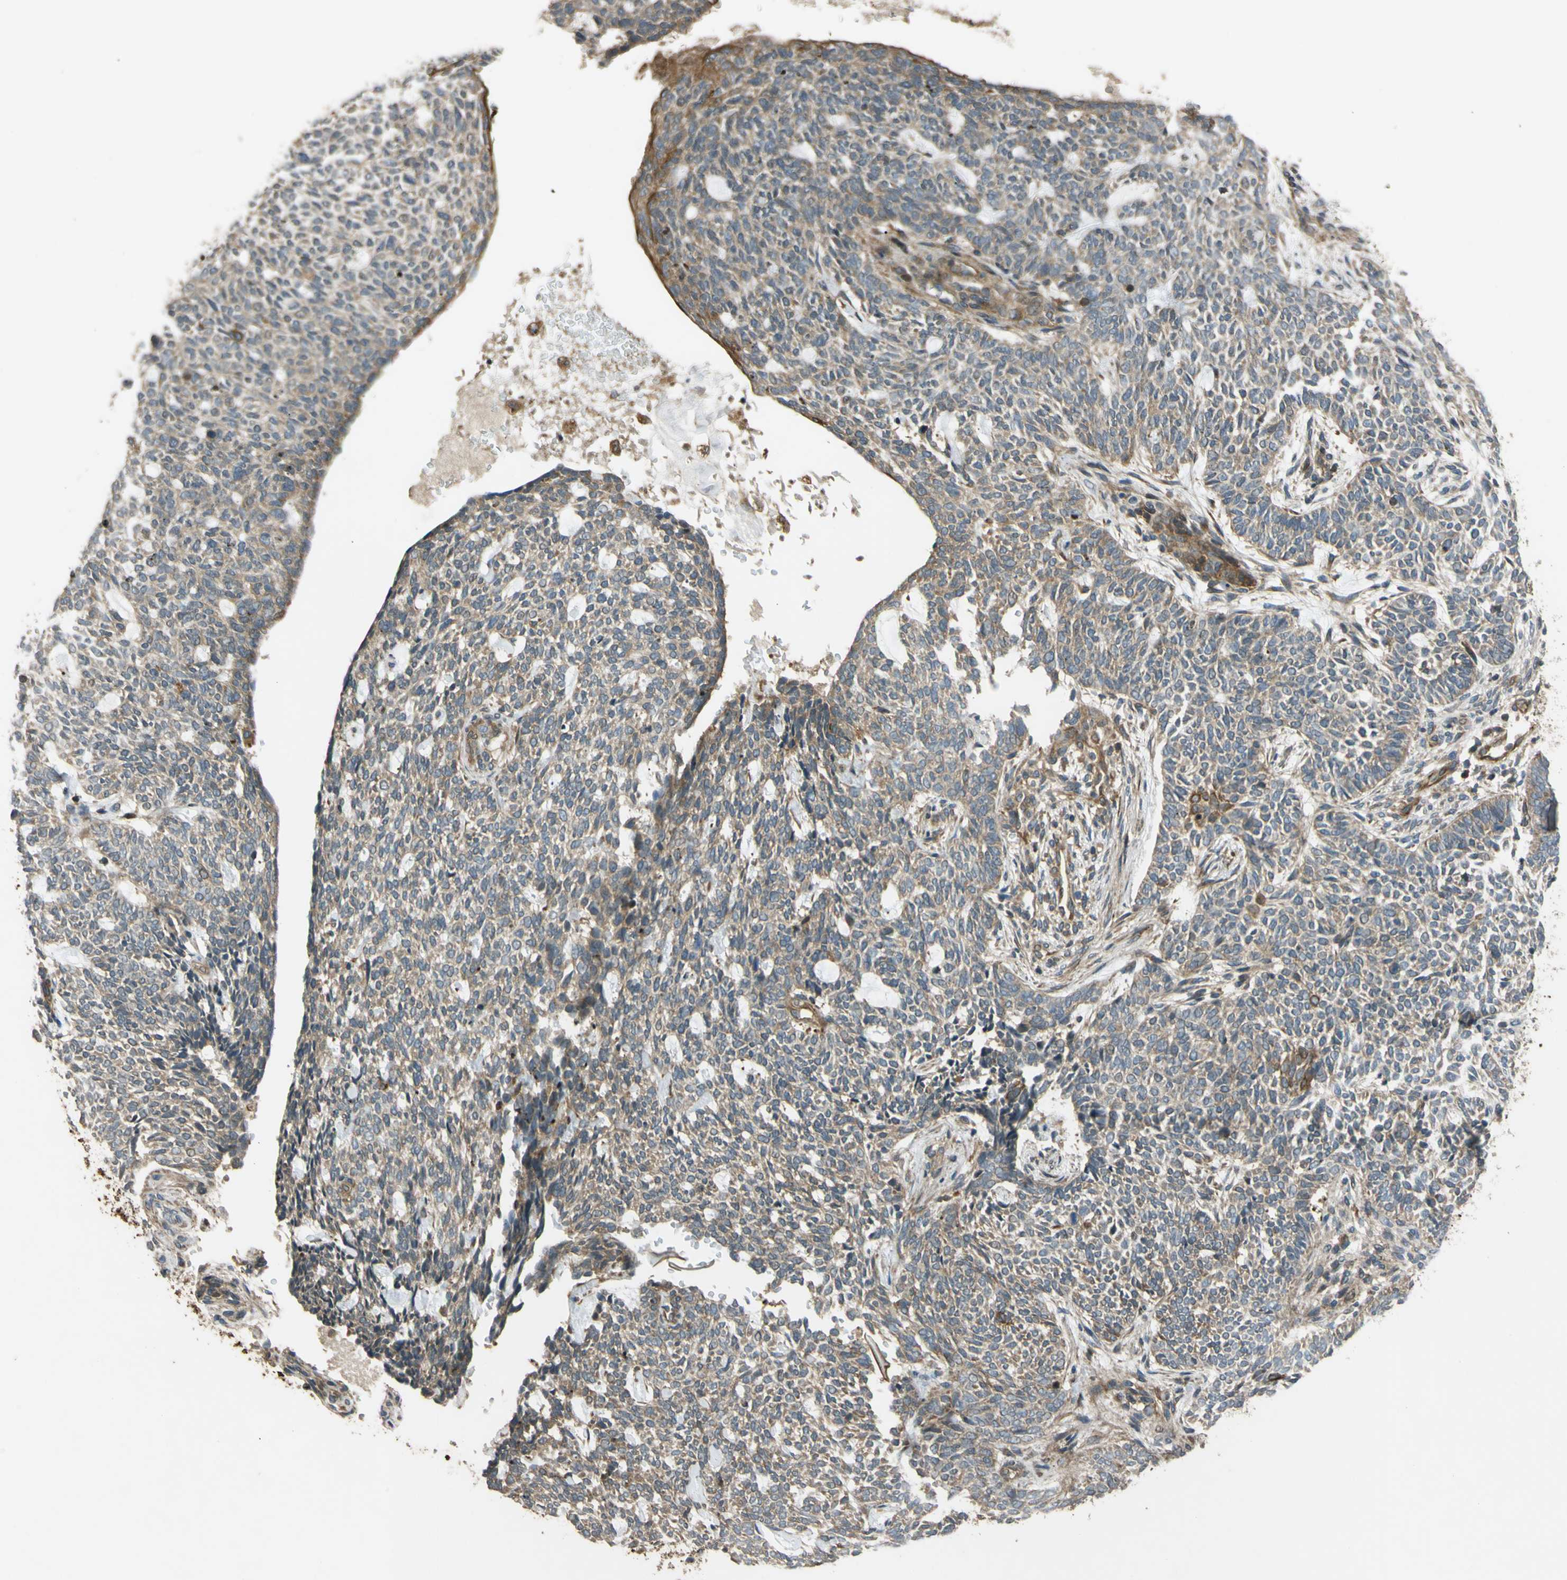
{"staining": {"intensity": "weak", "quantity": ">75%", "location": "cytoplasmic/membranous"}, "tissue": "skin cancer", "cell_type": "Tumor cells", "image_type": "cancer", "snomed": [{"axis": "morphology", "description": "Basal cell carcinoma"}, {"axis": "topography", "description": "Skin"}], "caption": "Tumor cells show low levels of weak cytoplasmic/membranous expression in approximately >75% of cells in human basal cell carcinoma (skin).", "gene": "FLII", "patient": {"sex": "male", "age": 87}}